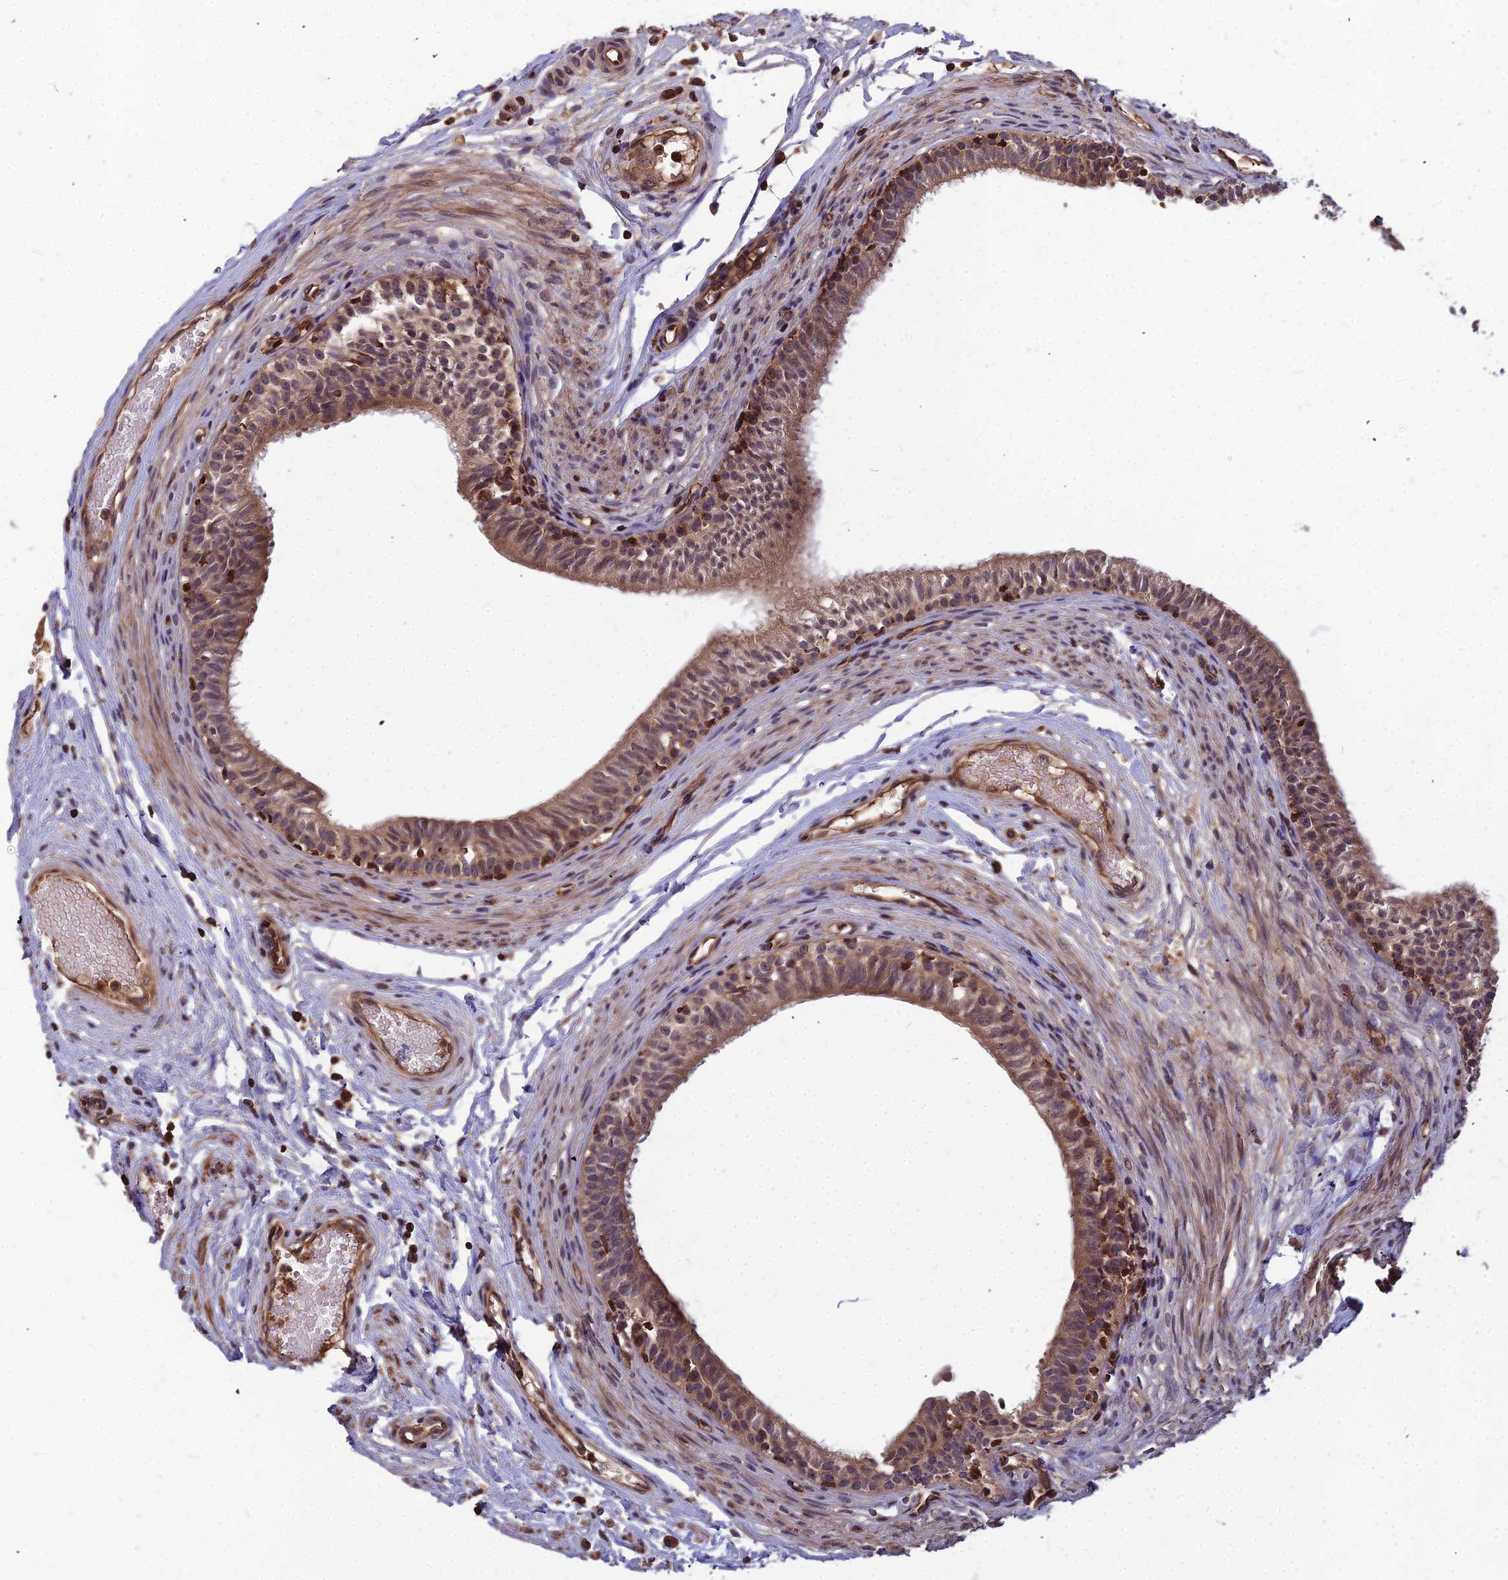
{"staining": {"intensity": "moderate", "quantity": ">75%", "location": "cytoplasmic/membranous,nuclear"}, "tissue": "epididymis", "cell_type": "Glandular cells", "image_type": "normal", "snomed": [{"axis": "morphology", "description": "Normal tissue, NOS"}, {"axis": "topography", "description": "Epididymis, spermatic cord, NOS"}], "caption": "Protein expression analysis of normal epididymis reveals moderate cytoplasmic/membranous,nuclear staining in about >75% of glandular cells.", "gene": "ZNF467", "patient": {"sex": "male", "age": 22}}